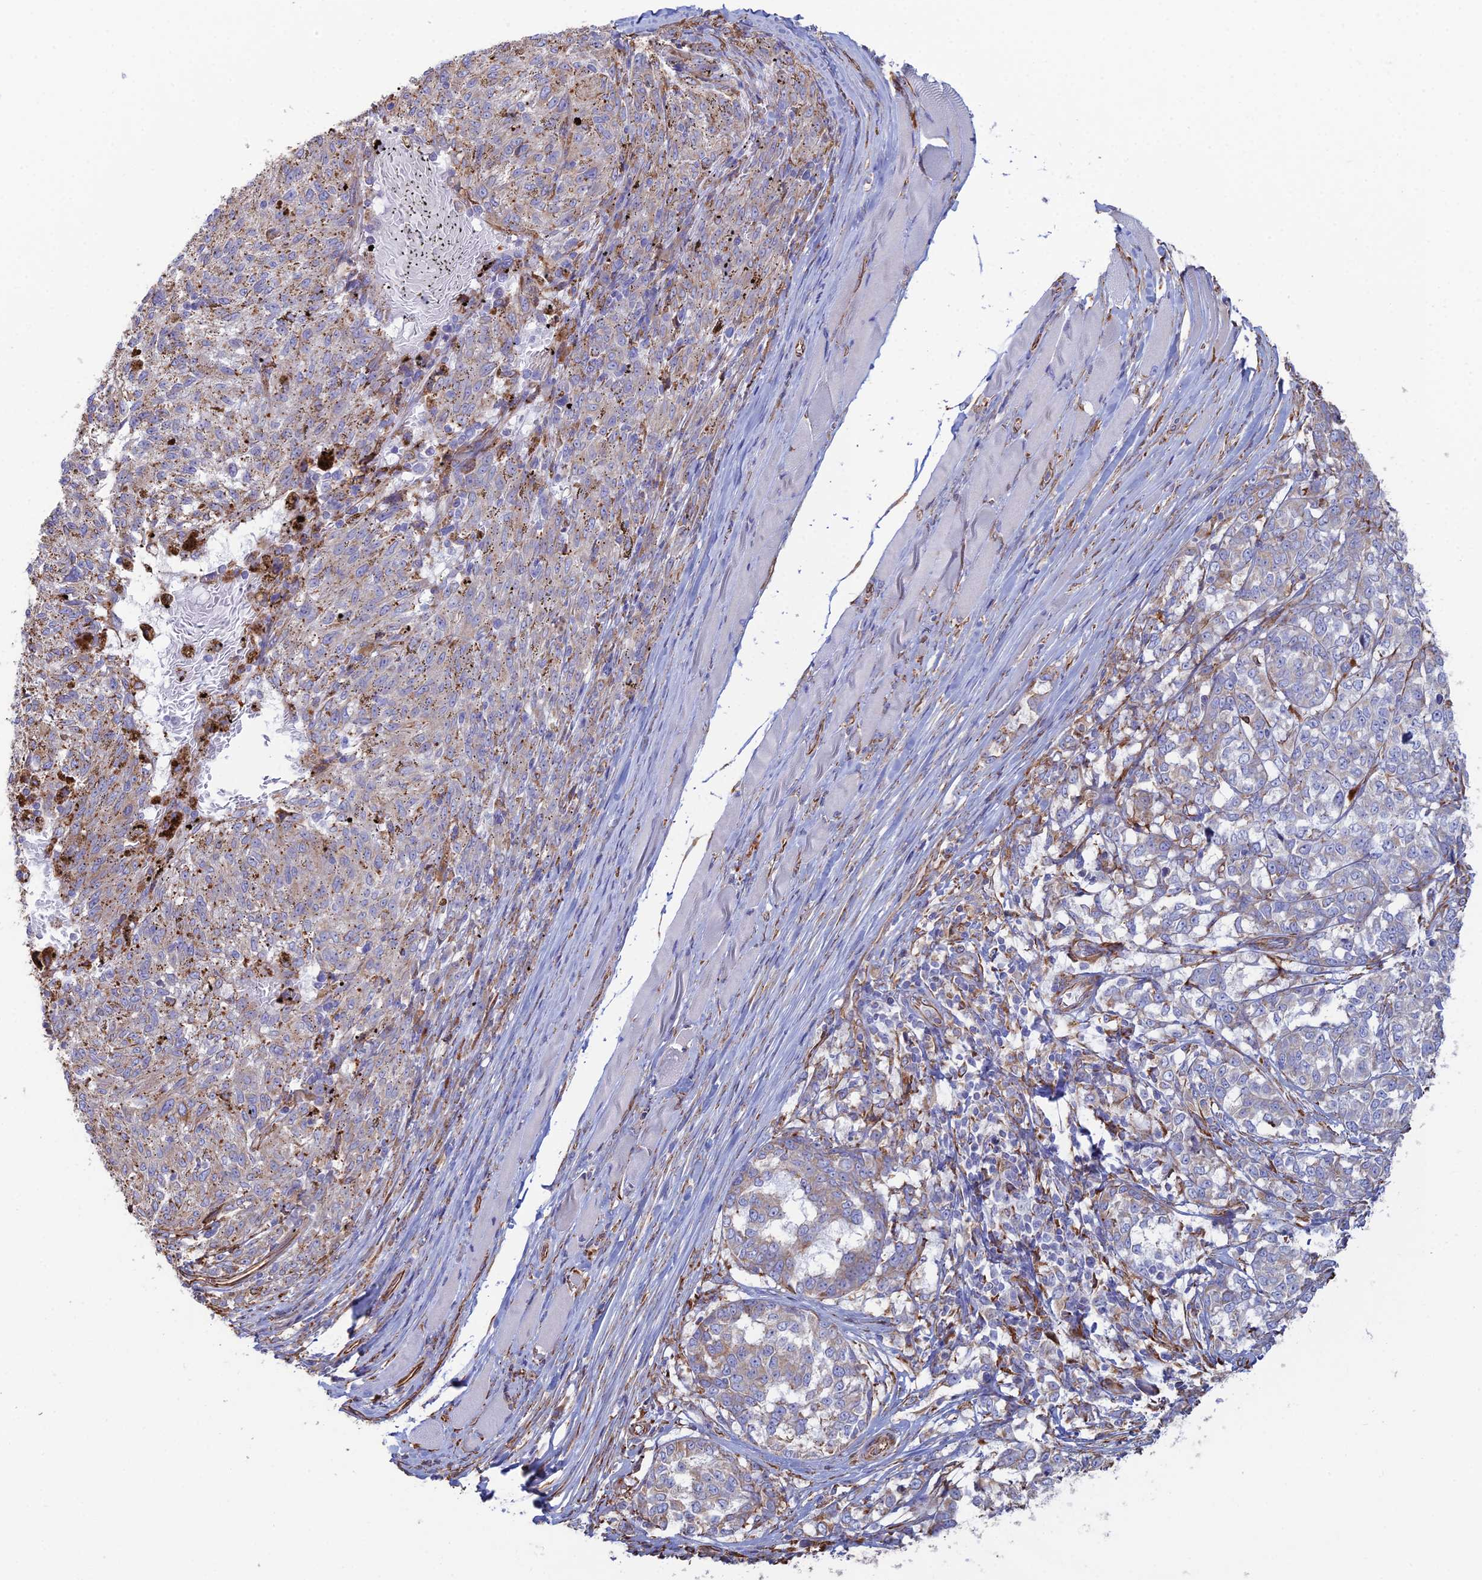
{"staining": {"intensity": "moderate", "quantity": "<25%", "location": "cytoplasmic/membranous"}, "tissue": "melanoma", "cell_type": "Tumor cells", "image_type": "cancer", "snomed": [{"axis": "morphology", "description": "Malignant melanoma, NOS"}, {"axis": "topography", "description": "Skin"}], "caption": "Tumor cells display low levels of moderate cytoplasmic/membranous positivity in about <25% of cells in human melanoma.", "gene": "CLVS2", "patient": {"sex": "female", "age": 72}}